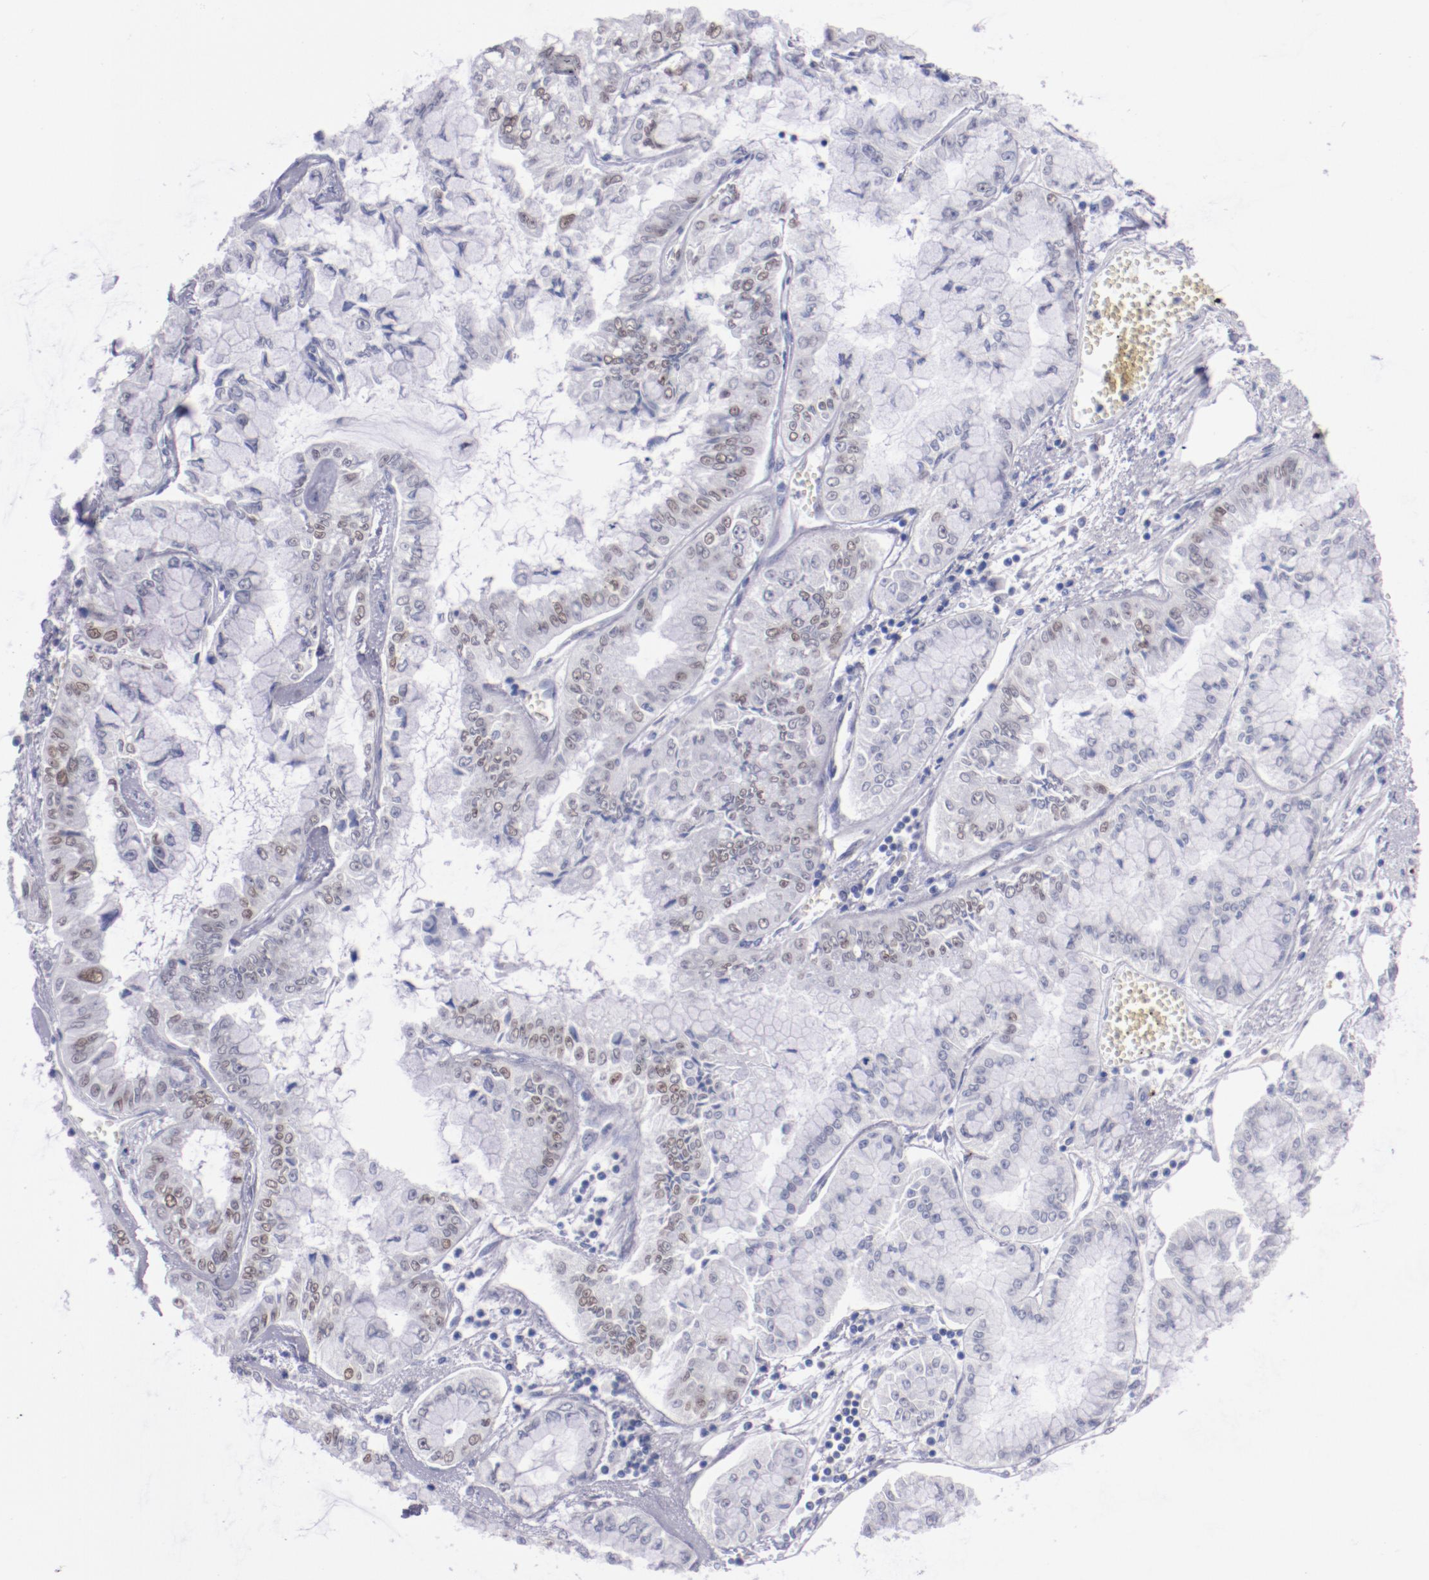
{"staining": {"intensity": "weak", "quantity": "25%-75%", "location": "nuclear"}, "tissue": "liver cancer", "cell_type": "Tumor cells", "image_type": "cancer", "snomed": [{"axis": "morphology", "description": "Cholangiocarcinoma"}, {"axis": "topography", "description": "Liver"}], "caption": "An image of human cholangiocarcinoma (liver) stained for a protein shows weak nuclear brown staining in tumor cells.", "gene": "HNF1B", "patient": {"sex": "female", "age": 79}}